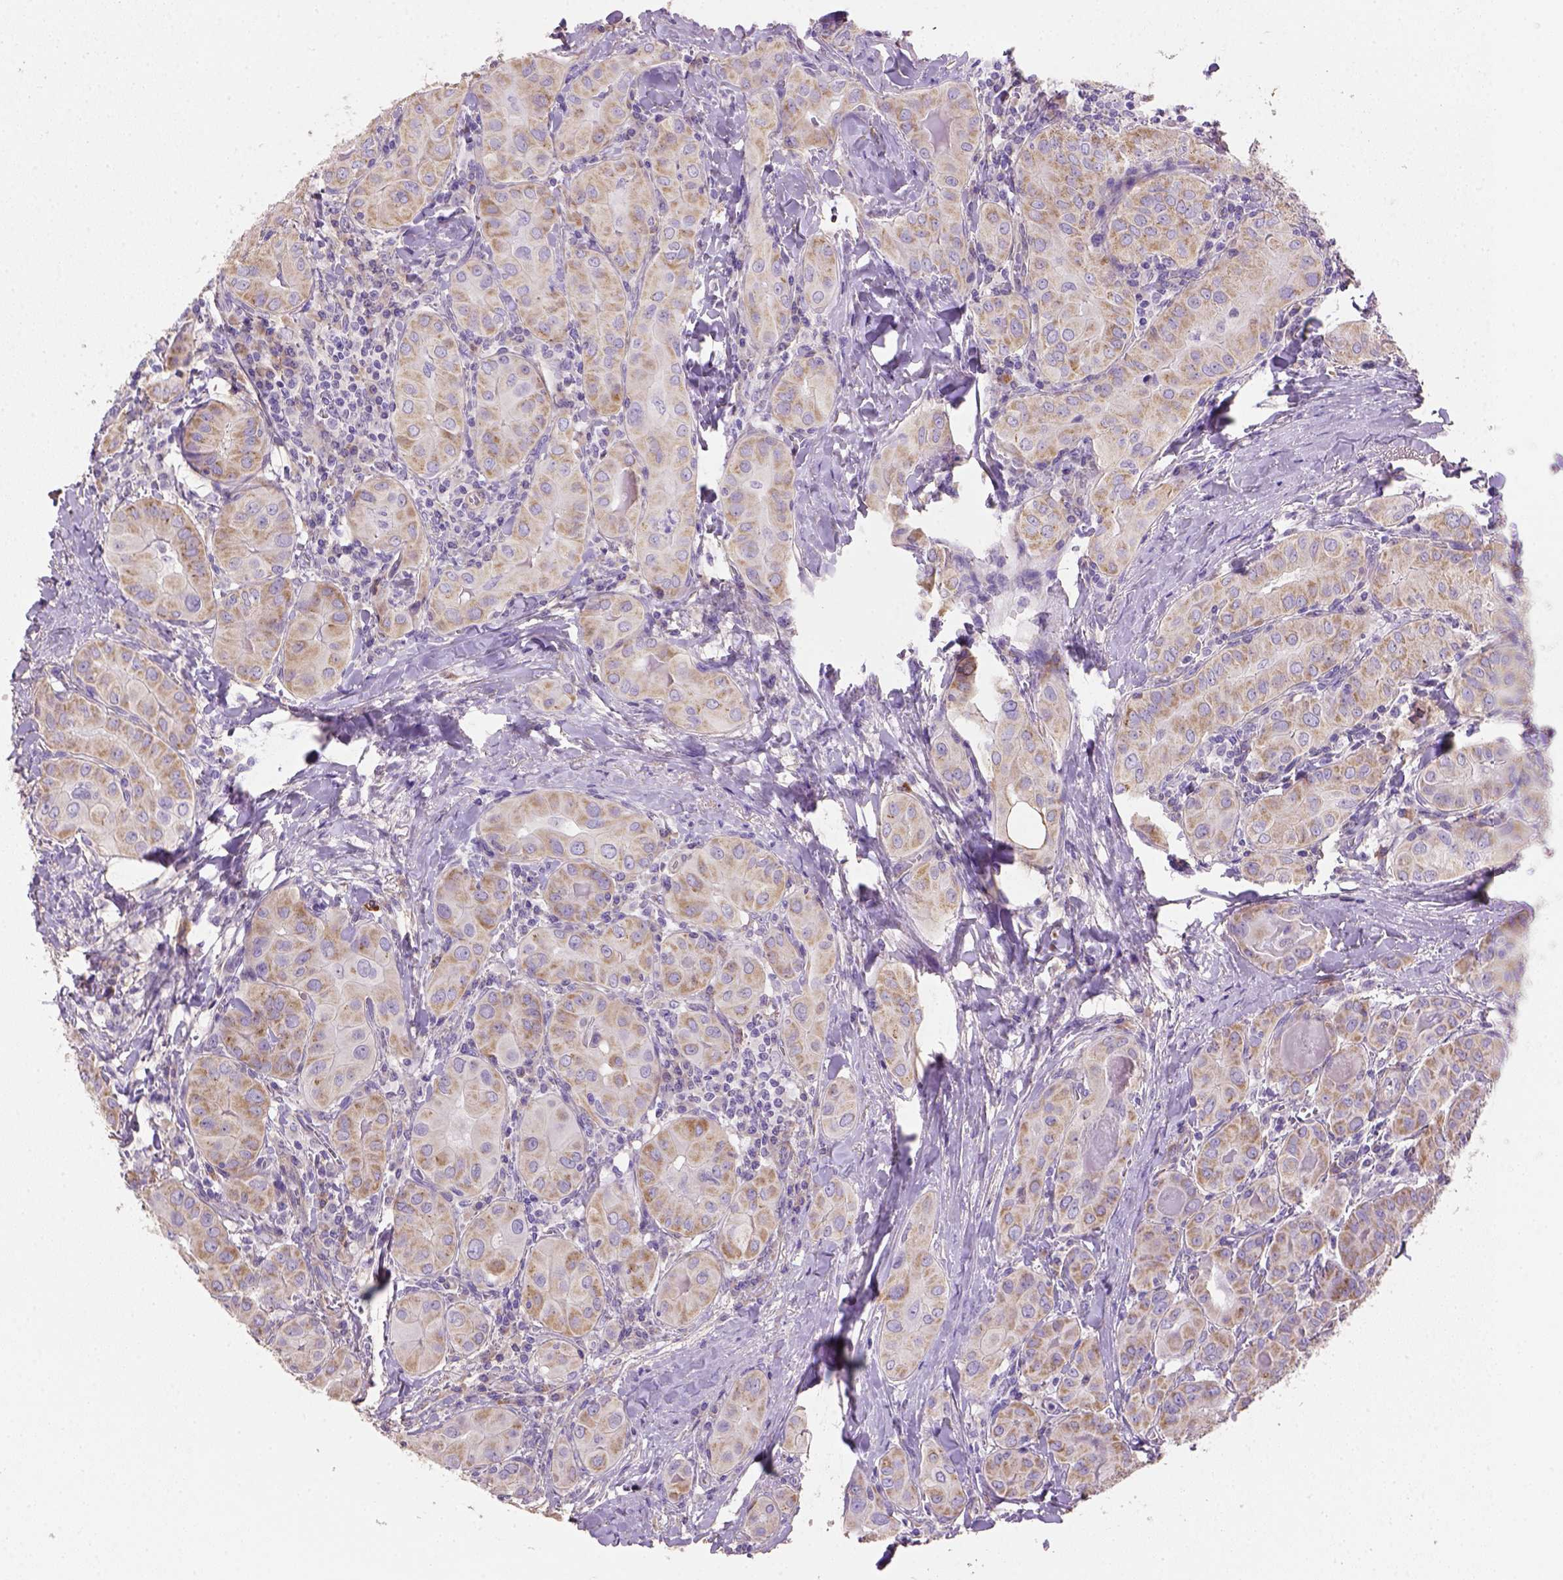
{"staining": {"intensity": "weak", "quantity": ">75%", "location": "cytoplasmic/membranous"}, "tissue": "thyroid cancer", "cell_type": "Tumor cells", "image_type": "cancer", "snomed": [{"axis": "morphology", "description": "Papillary adenocarcinoma, NOS"}, {"axis": "topography", "description": "Thyroid gland"}], "caption": "Weak cytoplasmic/membranous protein staining is present in about >75% of tumor cells in thyroid cancer (papillary adenocarcinoma). Ihc stains the protein of interest in brown and the nuclei are stained blue.", "gene": "HTRA1", "patient": {"sex": "female", "age": 37}}